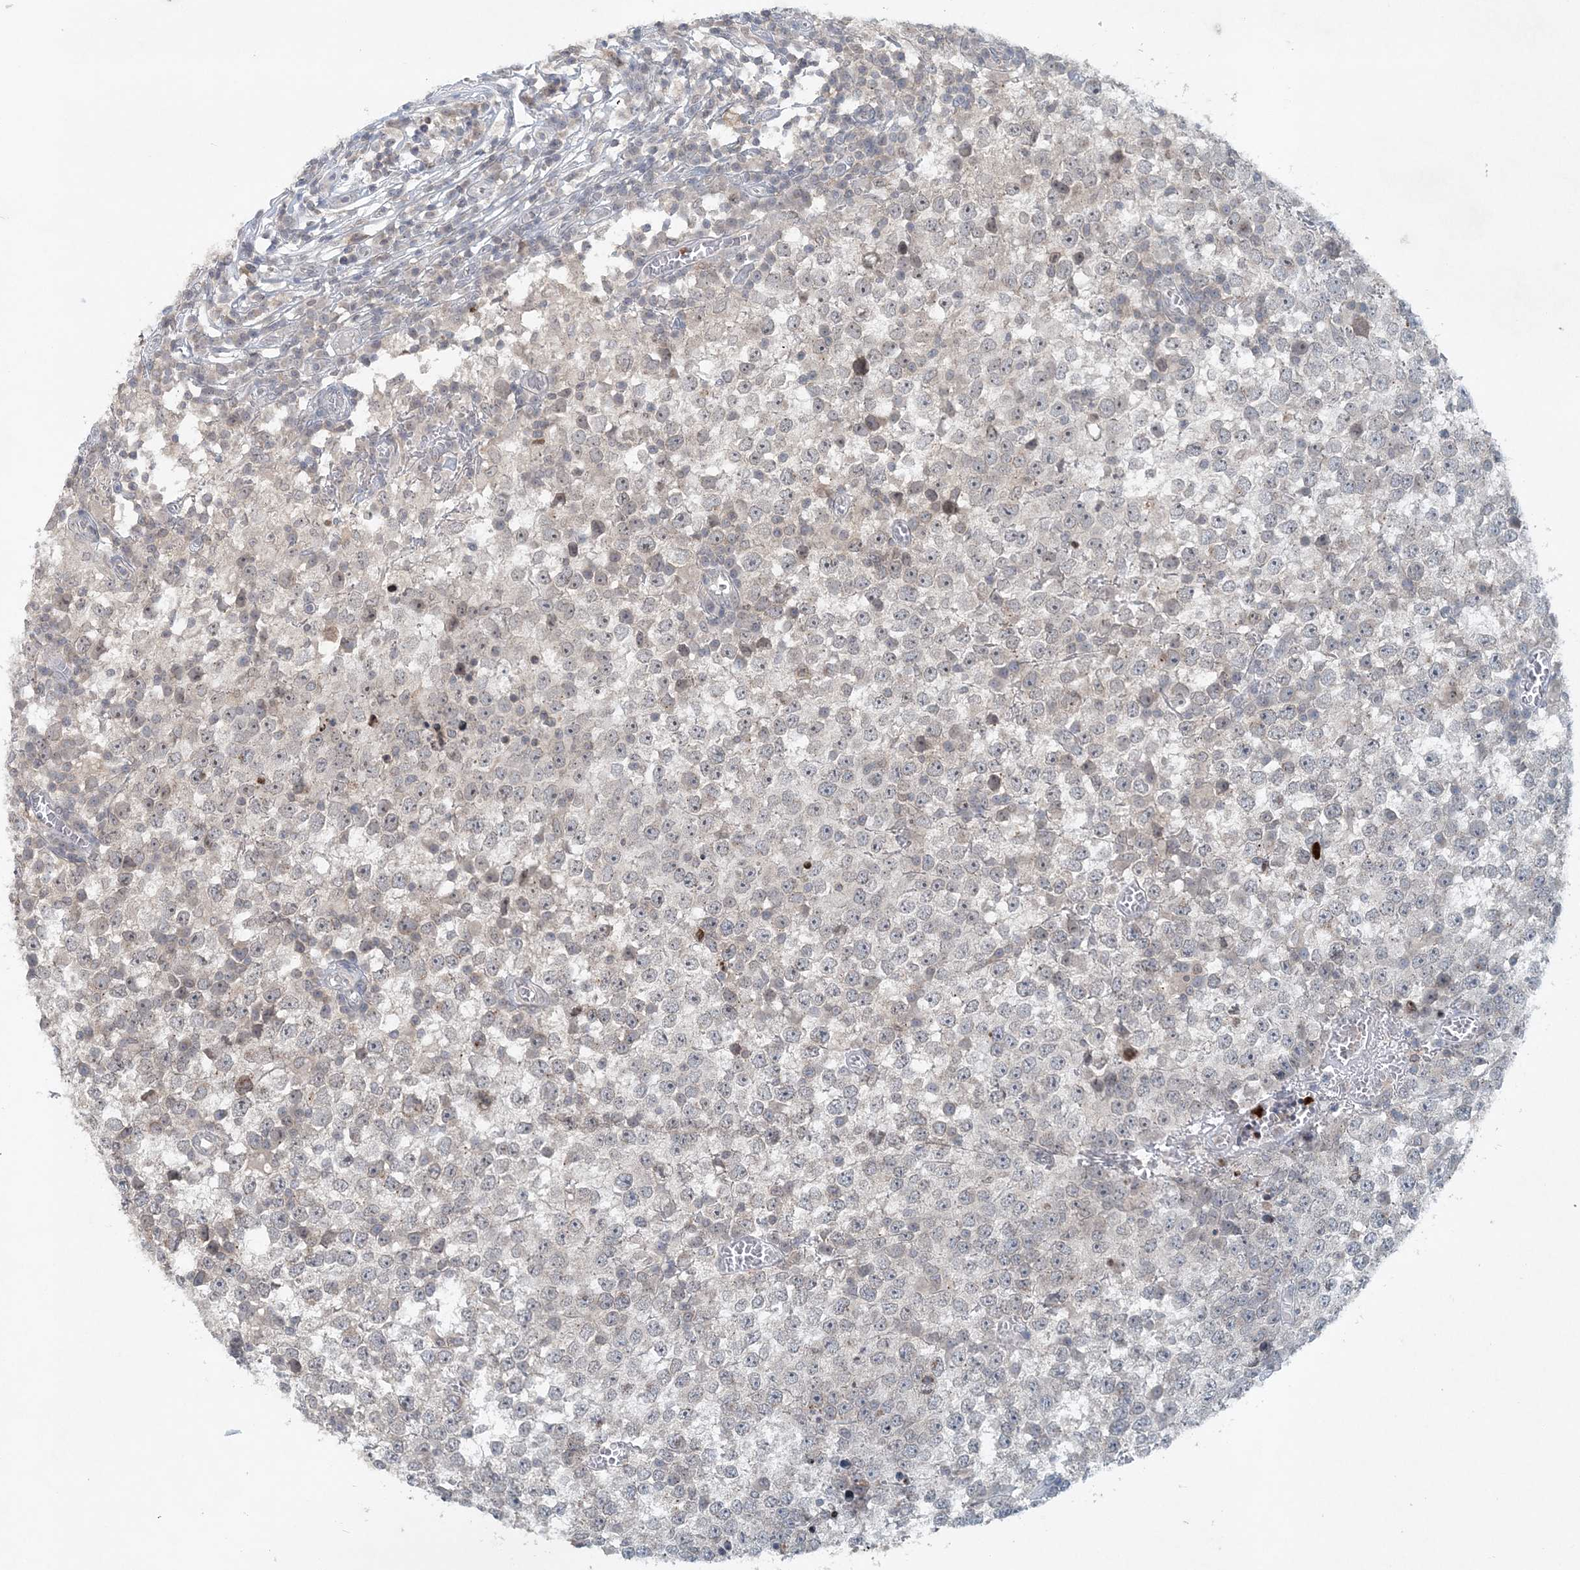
{"staining": {"intensity": "negative", "quantity": "none", "location": "none"}, "tissue": "testis cancer", "cell_type": "Tumor cells", "image_type": "cancer", "snomed": [{"axis": "morphology", "description": "Seminoma, NOS"}, {"axis": "topography", "description": "Testis"}], "caption": "Histopathology image shows no protein expression in tumor cells of testis cancer tissue.", "gene": "NUP54", "patient": {"sex": "male", "age": 65}}